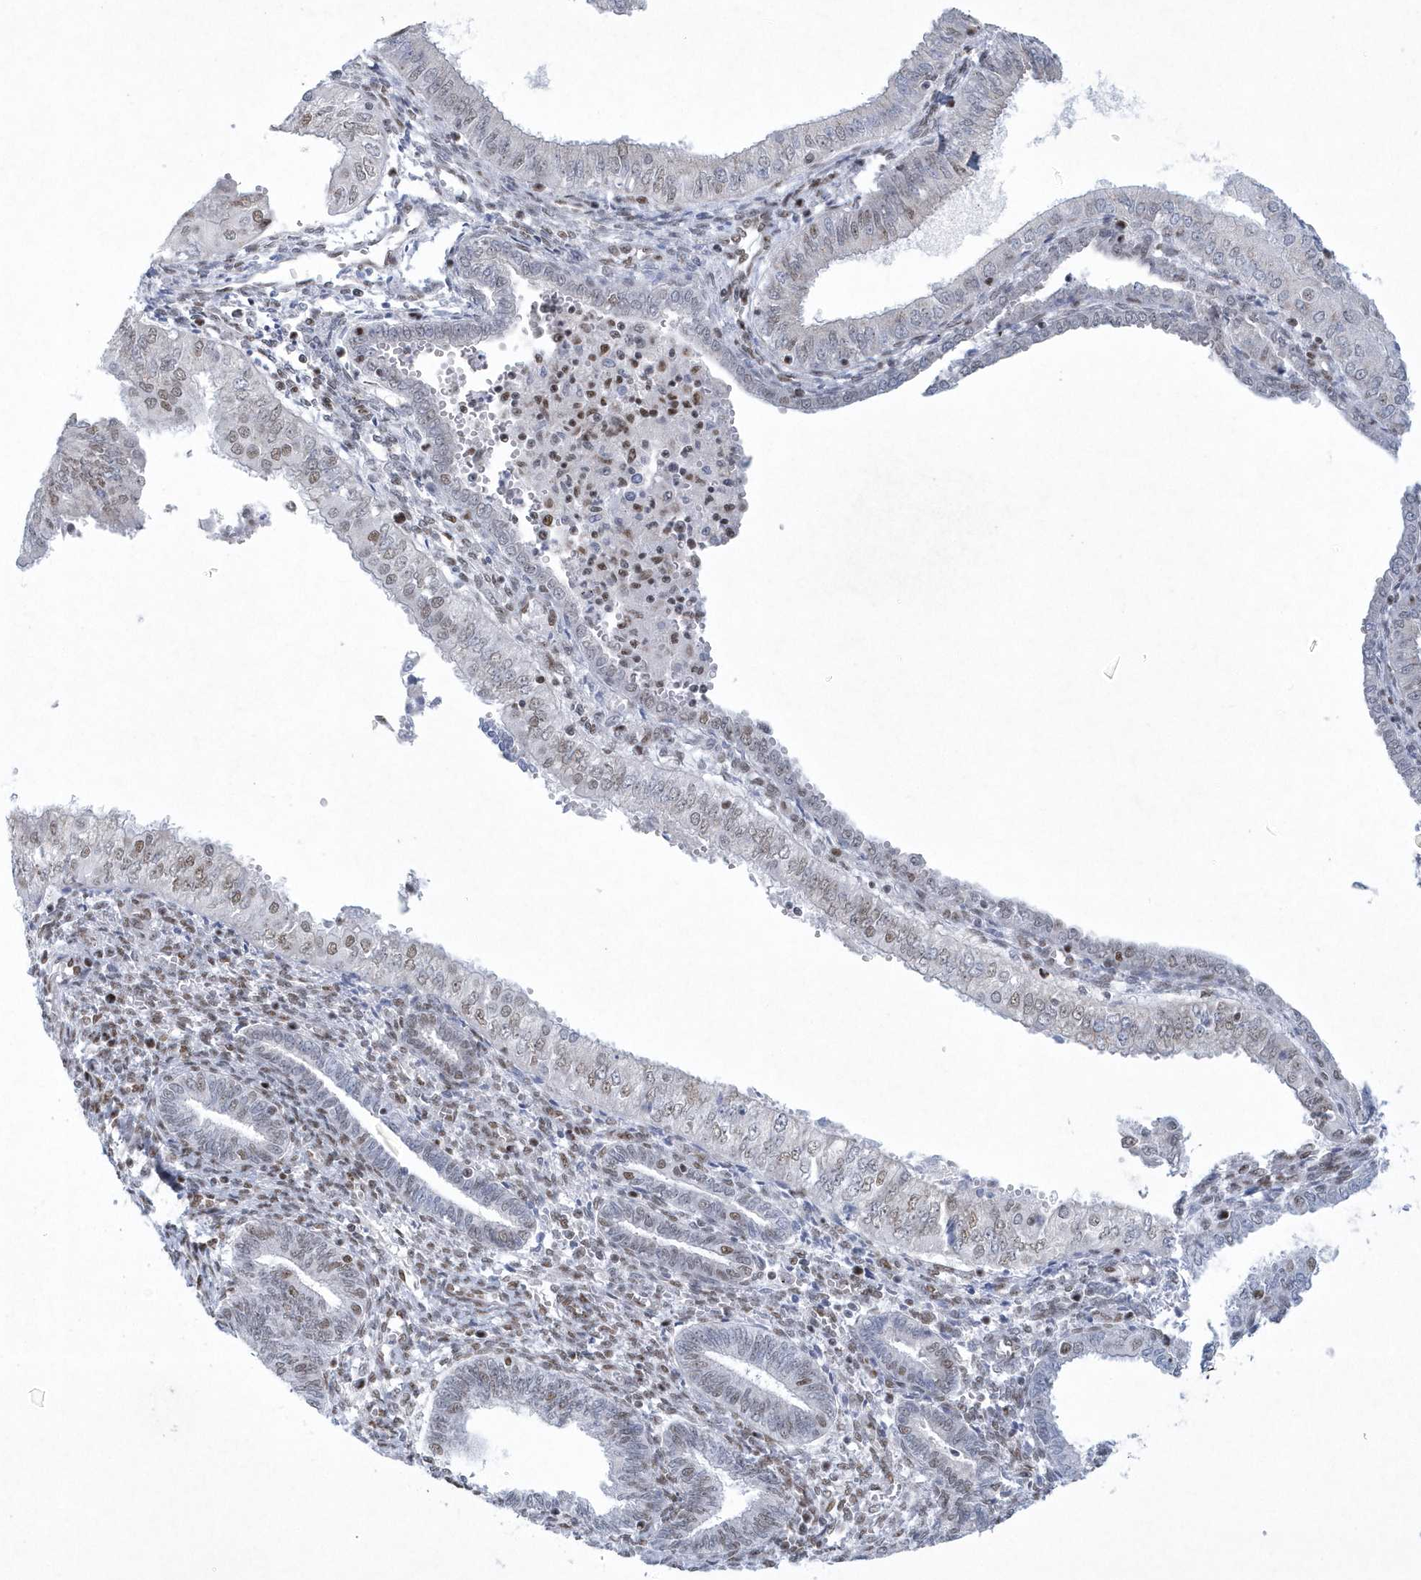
{"staining": {"intensity": "weak", "quantity": "25%-75%", "location": "nuclear"}, "tissue": "endometrial cancer", "cell_type": "Tumor cells", "image_type": "cancer", "snomed": [{"axis": "morphology", "description": "Normal tissue, NOS"}, {"axis": "morphology", "description": "Adenocarcinoma, NOS"}, {"axis": "topography", "description": "Endometrium"}], "caption": "Adenocarcinoma (endometrial) stained for a protein (brown) shows weak nuclear positive expression in about 25%-75% of tumor cells.", "gene": "DCLRE1A", "patient": {"sex": "female", "age": 53}}